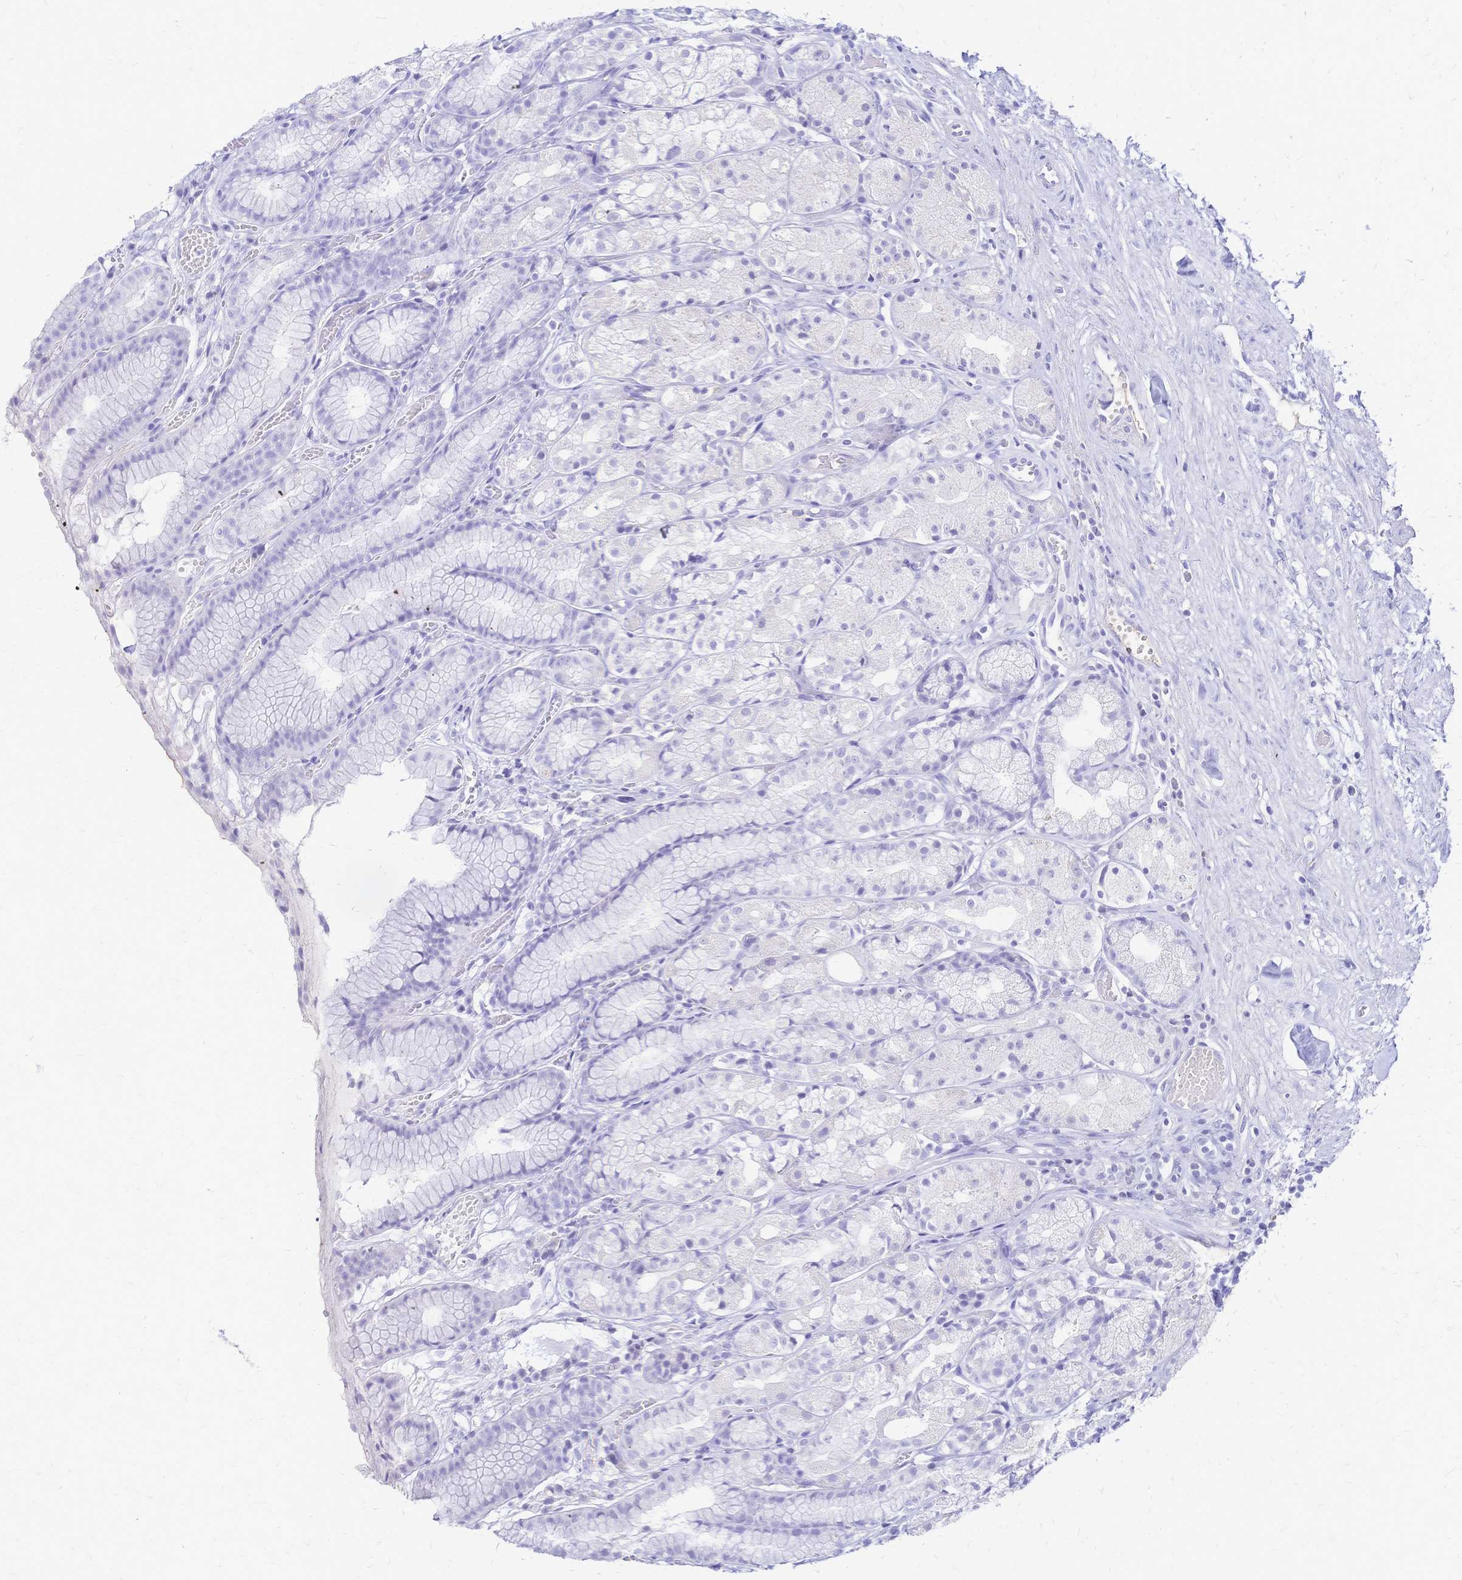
{"staining": {"intensity": "negative", "quantity": "none", "location": "none"}, "tissue": "stomach", "cell_type": "Glandular cells", "image_type": "normal", "snomed": [{"axis": "morphology", "description": "Normal tissue, NOS"}, {"axis": "topography", "description": "Stomach"}], "caption": "This is a photomicrograph of immunohistochemistry staining of unremarkable stomach, which shows no expression in glandular cells. The staining is performed using DAB (3,3'-diaminobenzidine) brown chromogen with nuclei counter-stained in using hematoxylin.", "gene": "FA2H", "patient": {"sex": "male", "age": 70}}